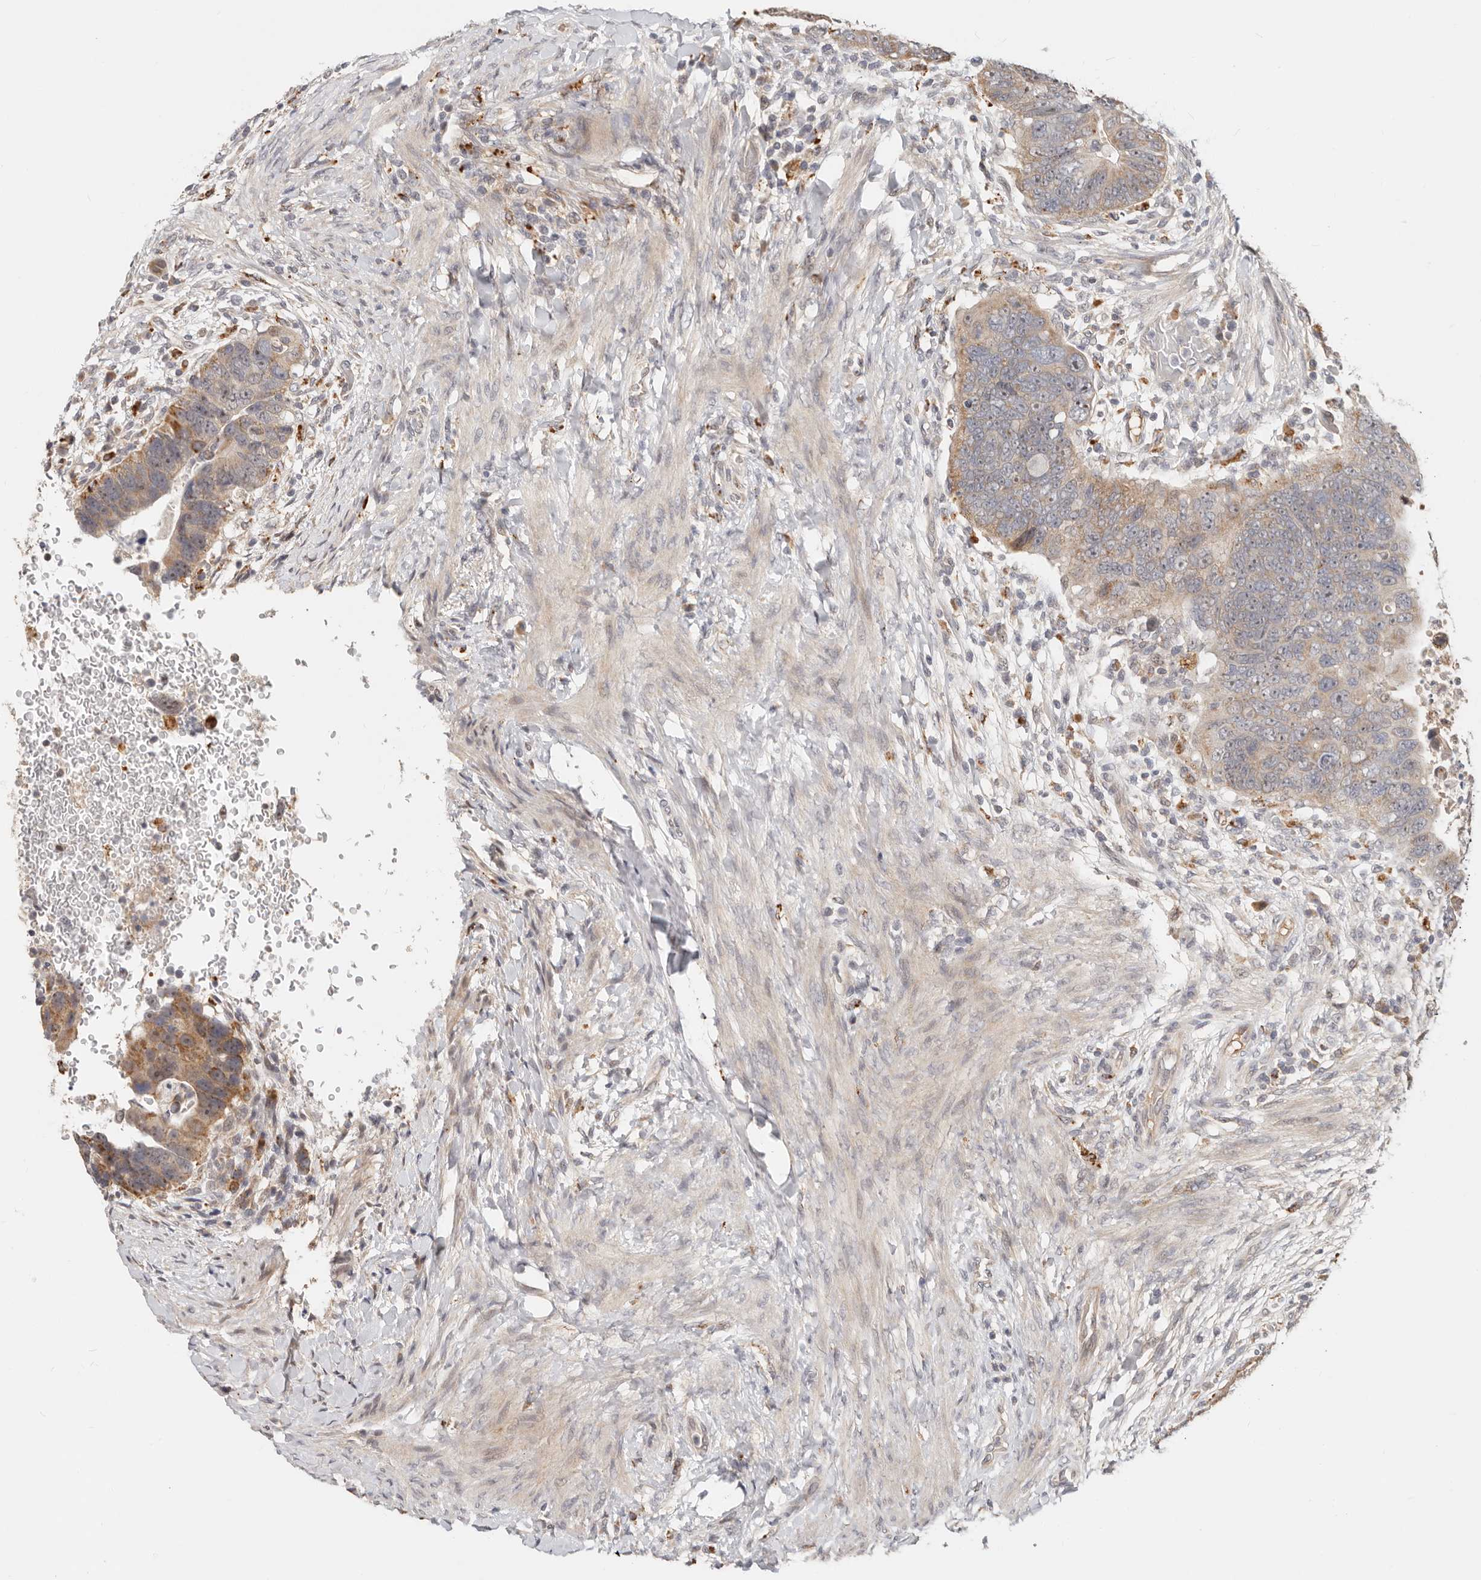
{"staining": {"intensity": "moderate", "quantity": "<25%", "location": "cytoplasmic/membranous"}, "tissue": "colorectal cancer", "cell_type": "Tumor cells", "image_type": "cancer", "snomed": [{"axis": "morphology", "description": "Adenocarcinoma, NOS"}, {"axis": "topography", "description": "Rectum"}], "caption": "The photomicrograph displays staining of adenocarcinoma (colorectal), revealing moderate cytoplasmic/membranous protein expression (brown color) within tumor cells.", "gene": "ZRANB1", "patient": {"sex": "male", "age": 59}}